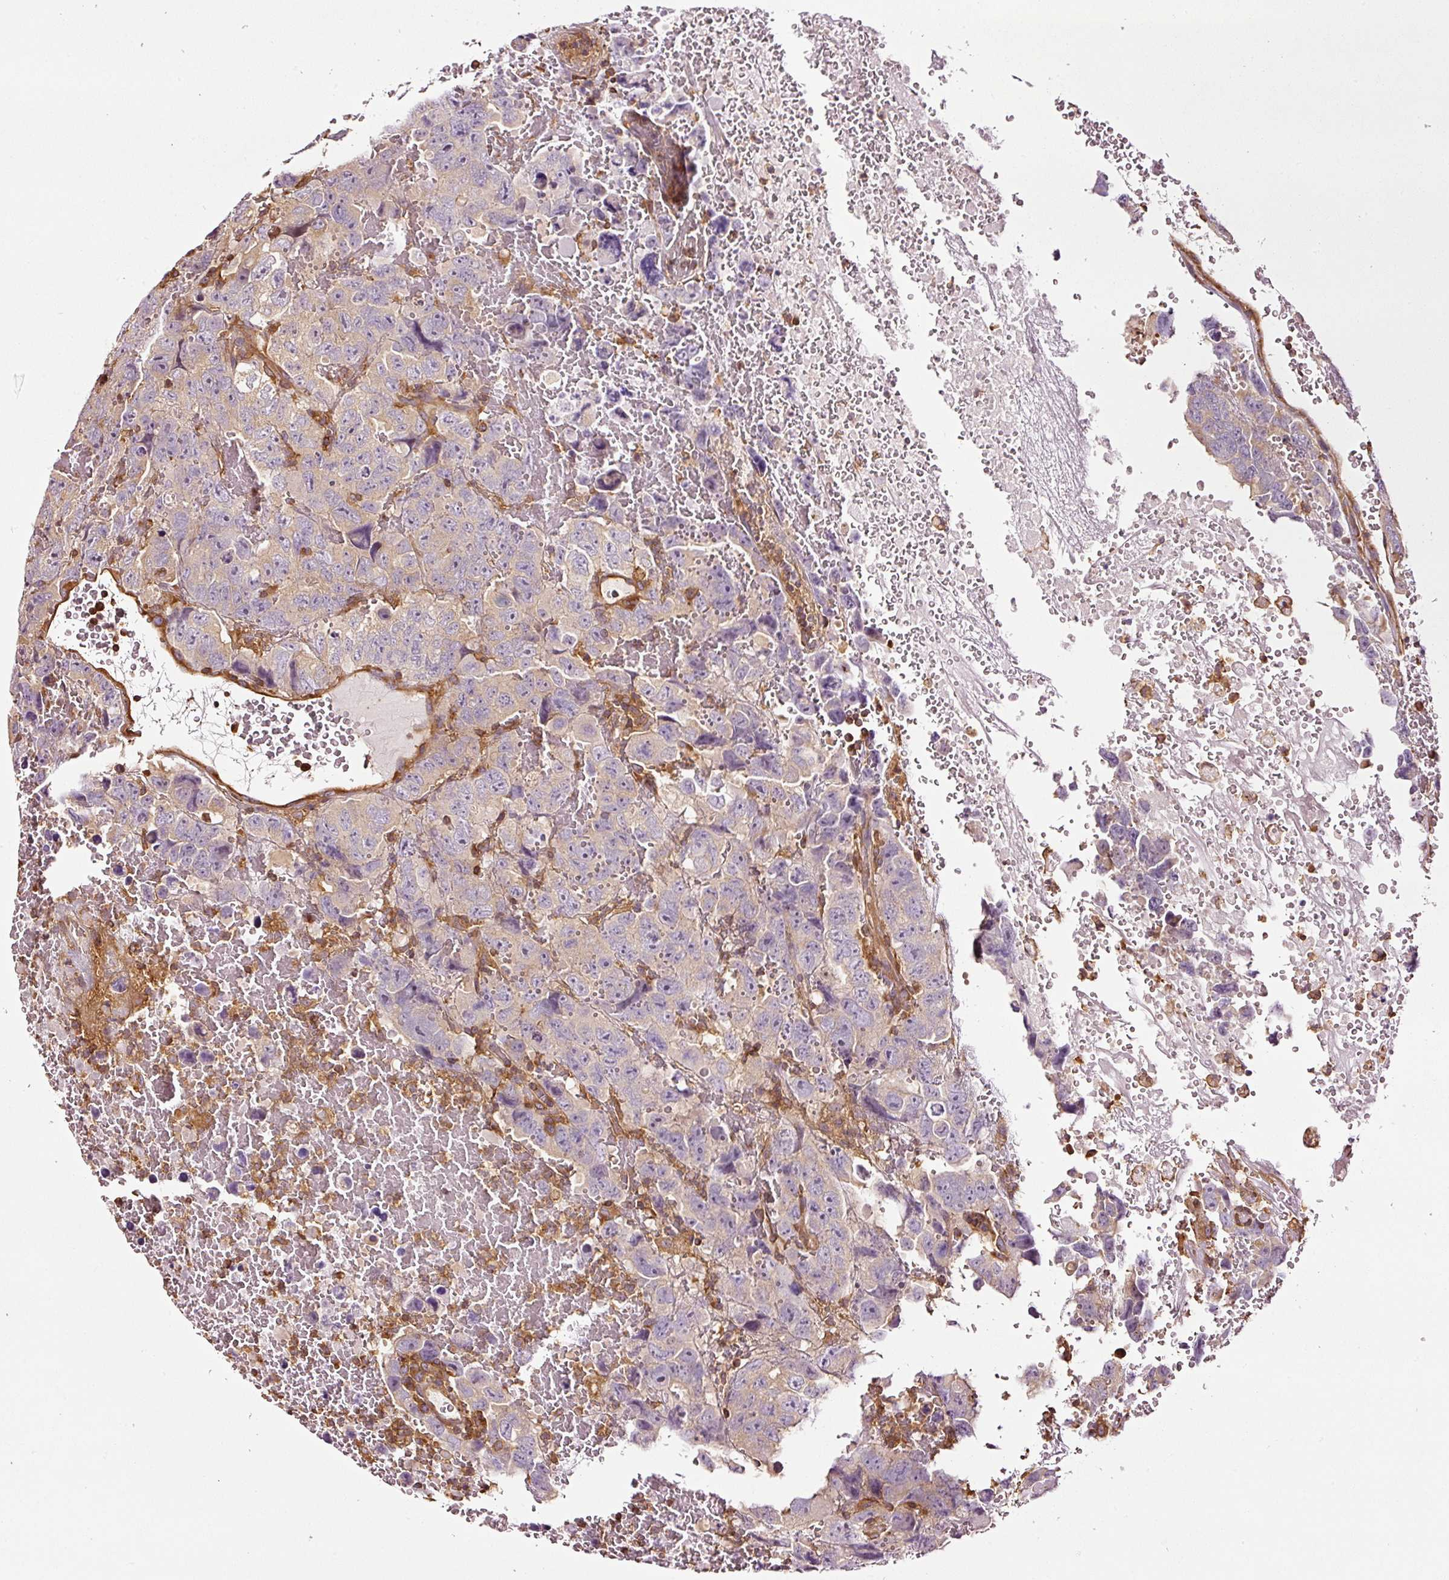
{"staining": {"intensity": "weak", "quantity": "<25%", "location": "cytoplasmic/membranous"}, "tissue": "testis cancer", "cell_type": "Tumor cells", "image_type": "cancer", "snomed": [{"axis": "morphology", "description": "Carcinoma, Embryonal, NOS"}, {"axis": "topography", "description": "Testis"}], "caption": "Human embryonal carcinoma (testis) stained for a protein using immunohistochemistry (IHC) shows no positivity in tumor cells.", "gene": "METAP1", "patient": {"sex": "male", "age": 45}}